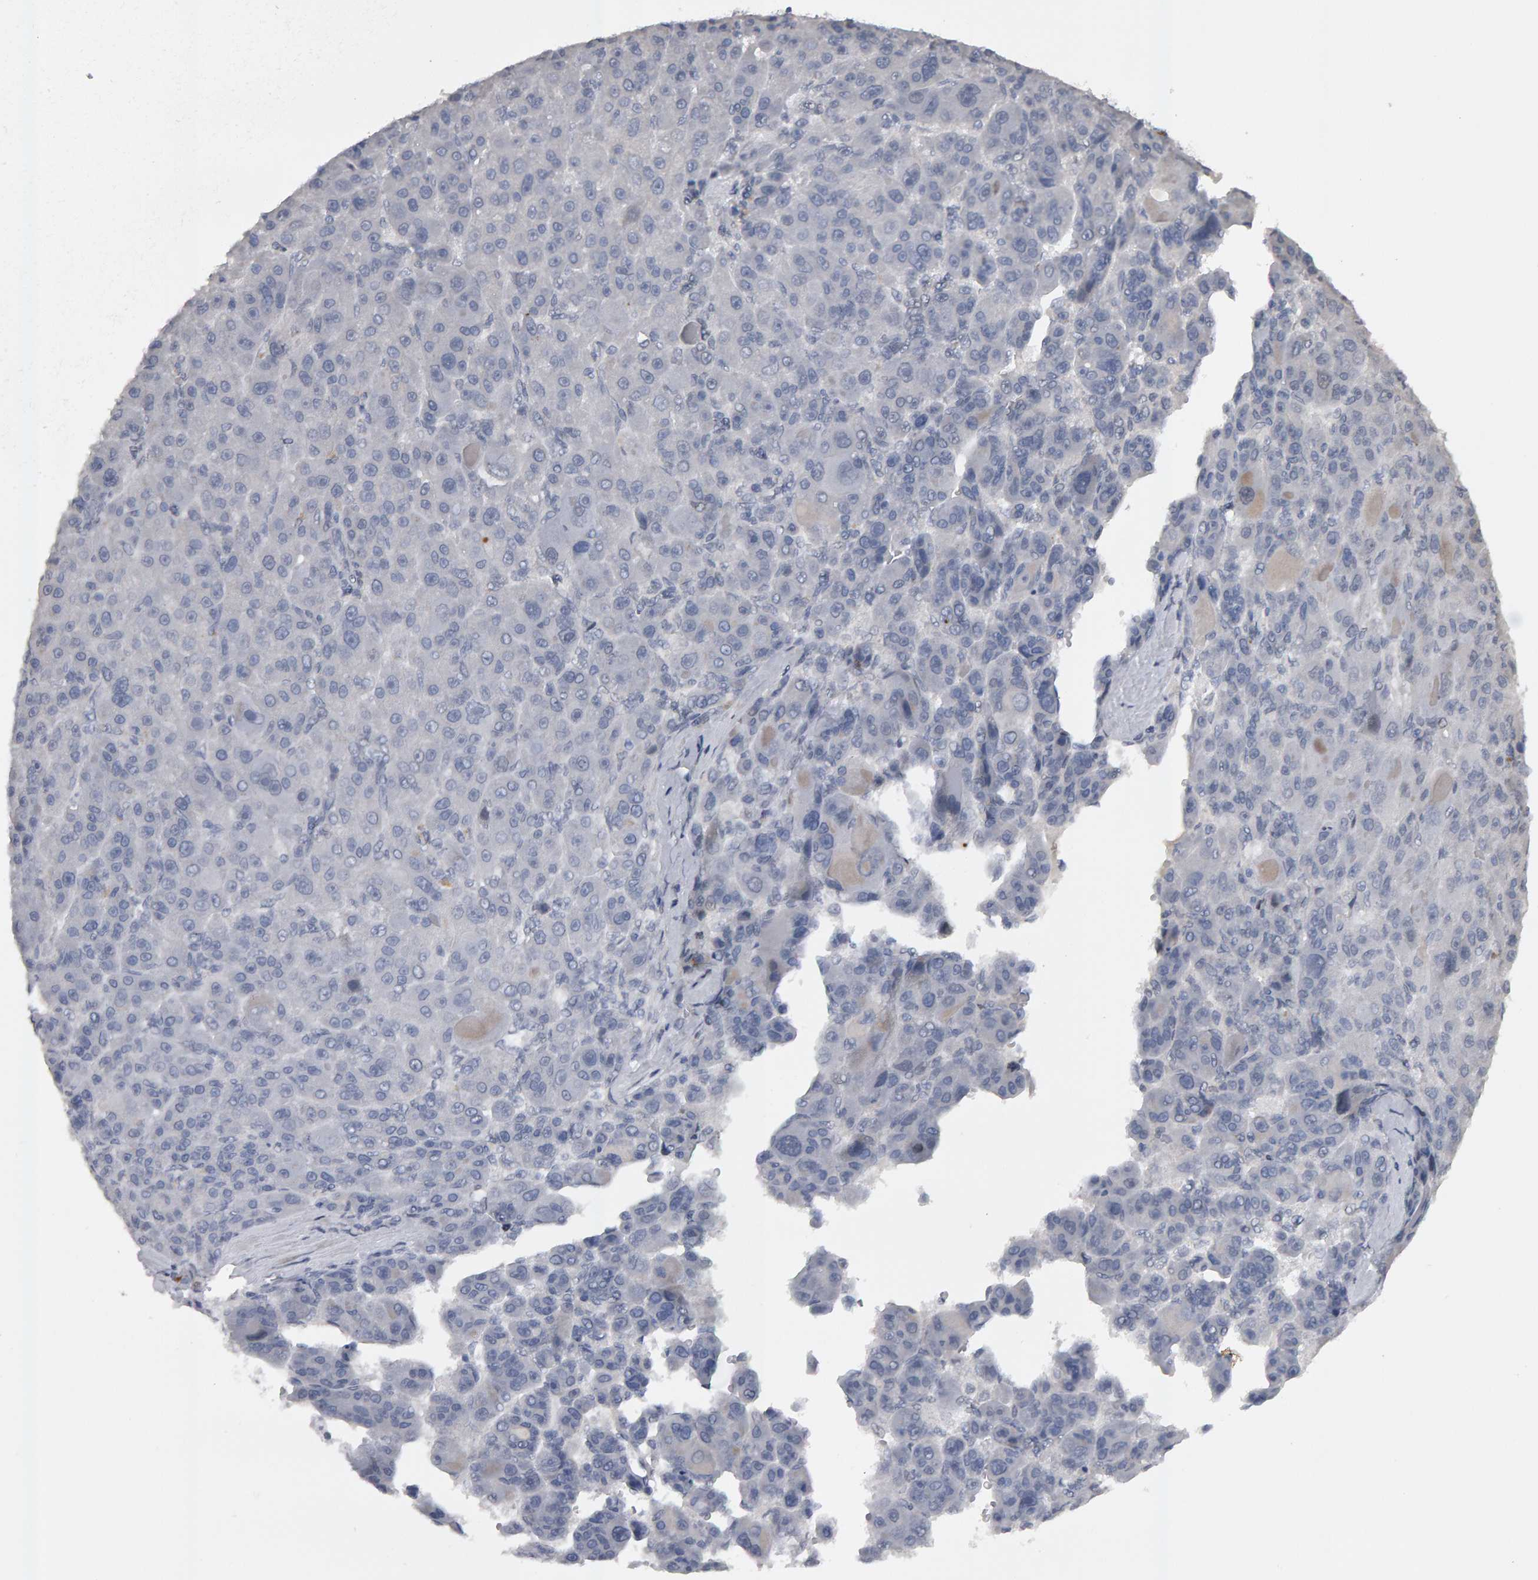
{"staining": {"intensity": "negative", "quantity": "none", "location": "none"}, "tissue": "liver cancer", "cell_type": "Tumor cells", "image_type": "cancer", "snomed": [{"axis": "morphology", "description": "Carcinoma, Hepatocellular, NOS"}, {"axis": "topography", "description": "Liver"}], "caption": "This is a photomicrograph of immunohistochemistry staining of liver cancer (hepatocellular carcinoma), which shows no positivity in tumor cells.", "gene": "IPO8", "patient": {"sex": "male", "age": 76}}